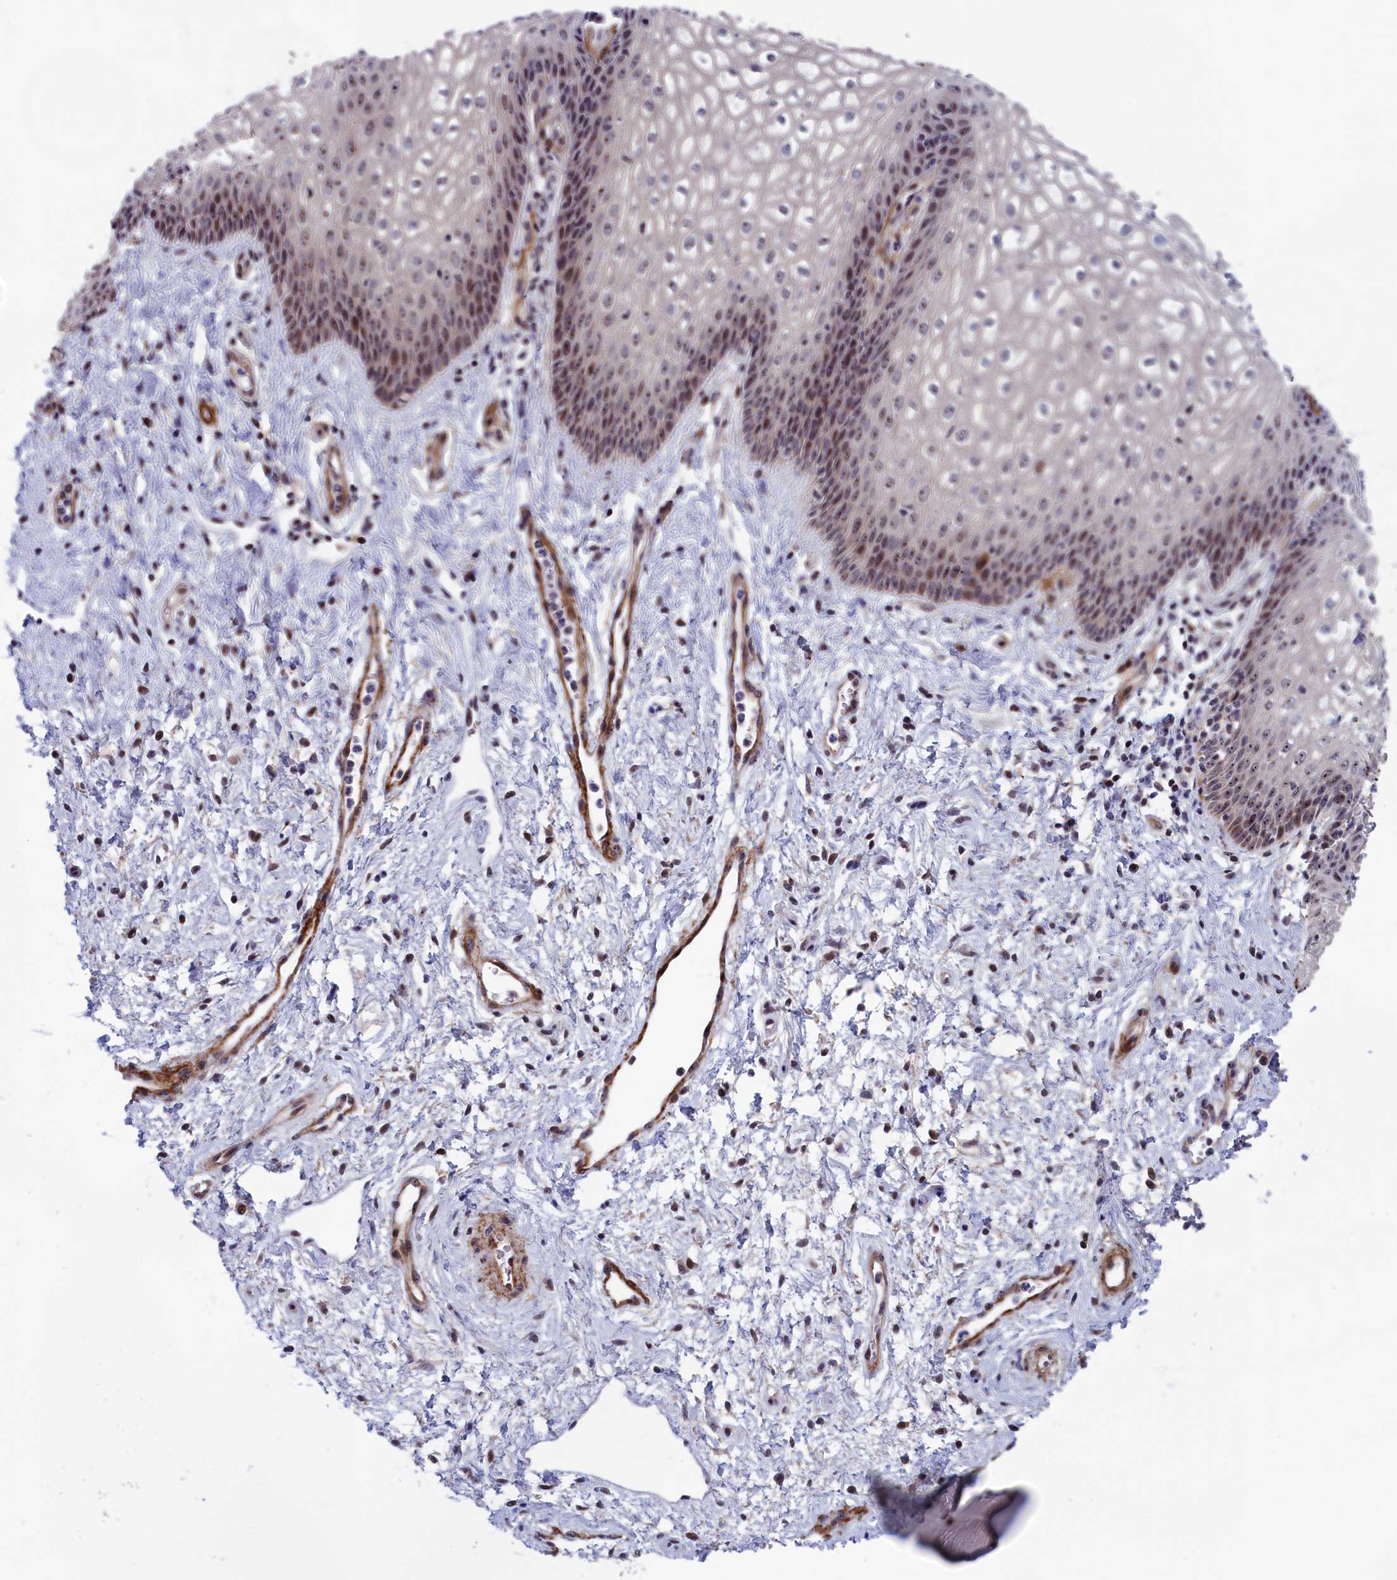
{"staining": {"intensity": "moderate", "quantity": "25%-75%", "location": "nuclear"}, "tissue": "vagina", "cell_type": "Squamous epithelial cells", "image_type": "normal", "snomed": [{"axis": "morphology", "description": "Normal tissue, NOS"}, {"axis": "topography", "description": "Vagina"}], "caption": "This is an image of immunohistochemistry (IHC) staining of normal vagina, which shows moderate staining in the nuclear of squamous epithelial cells.", "gene": "PPAN", "patient": {"sex": "female", "age": 34}}